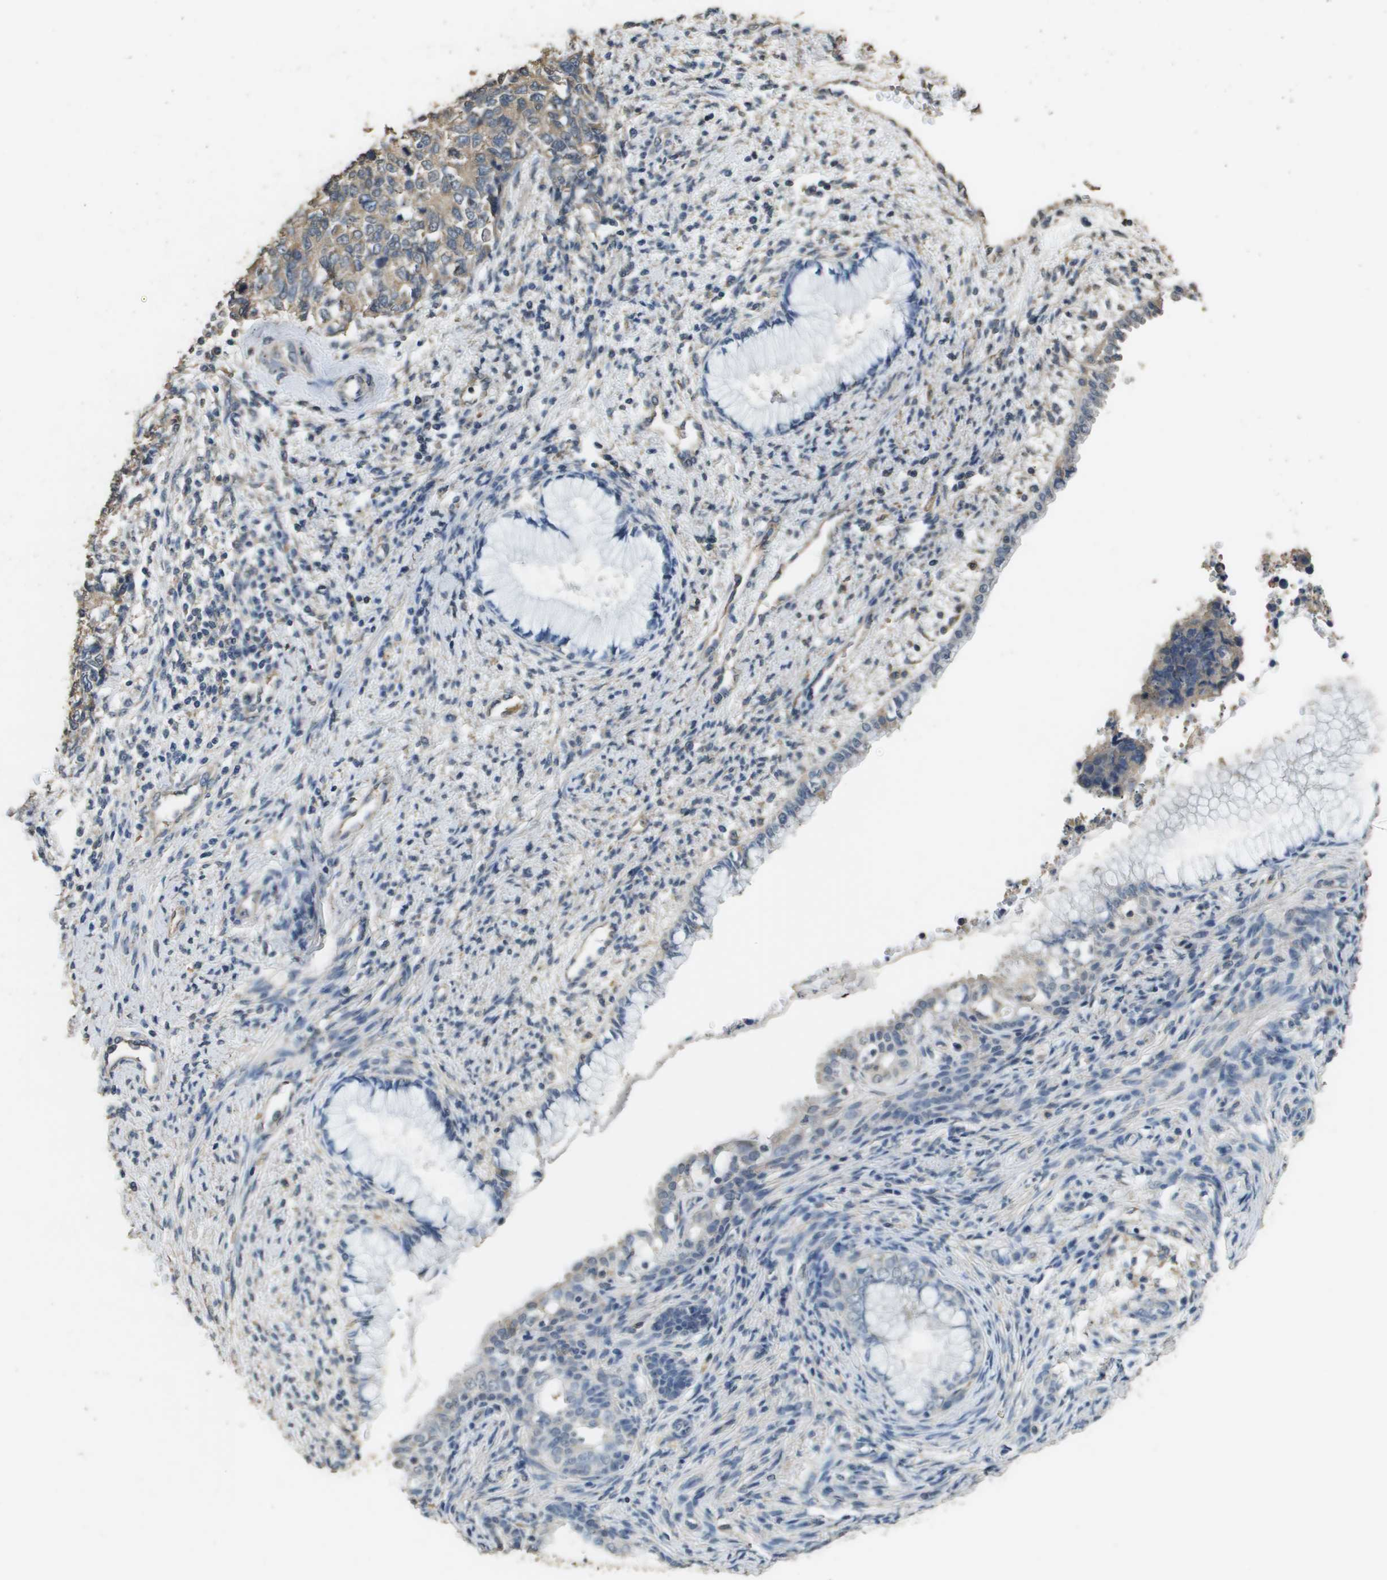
{"staining": {"intensity": "weak", "quantity": ">75%", "location": "cytoplasmic/membranous"}, "tissue": "cervical cancer", "cell_type": "Tumor cells", "image_type": "cancer", "snomed": [{"axis": "morphology", "description": "Squamous cell carcinoma, NOS"}, {"axis": "topography", "description": "Cervix"}], "caption": "IHC image of squamous cell carcinoma (cervical) stained for a protein (brown), which demonstrates low levels of weak cytoplasmic/membranous expression in about >75% of tumor cells.", "gene": "RAB6B", "patient": {"sex": "female", "age": 63}}